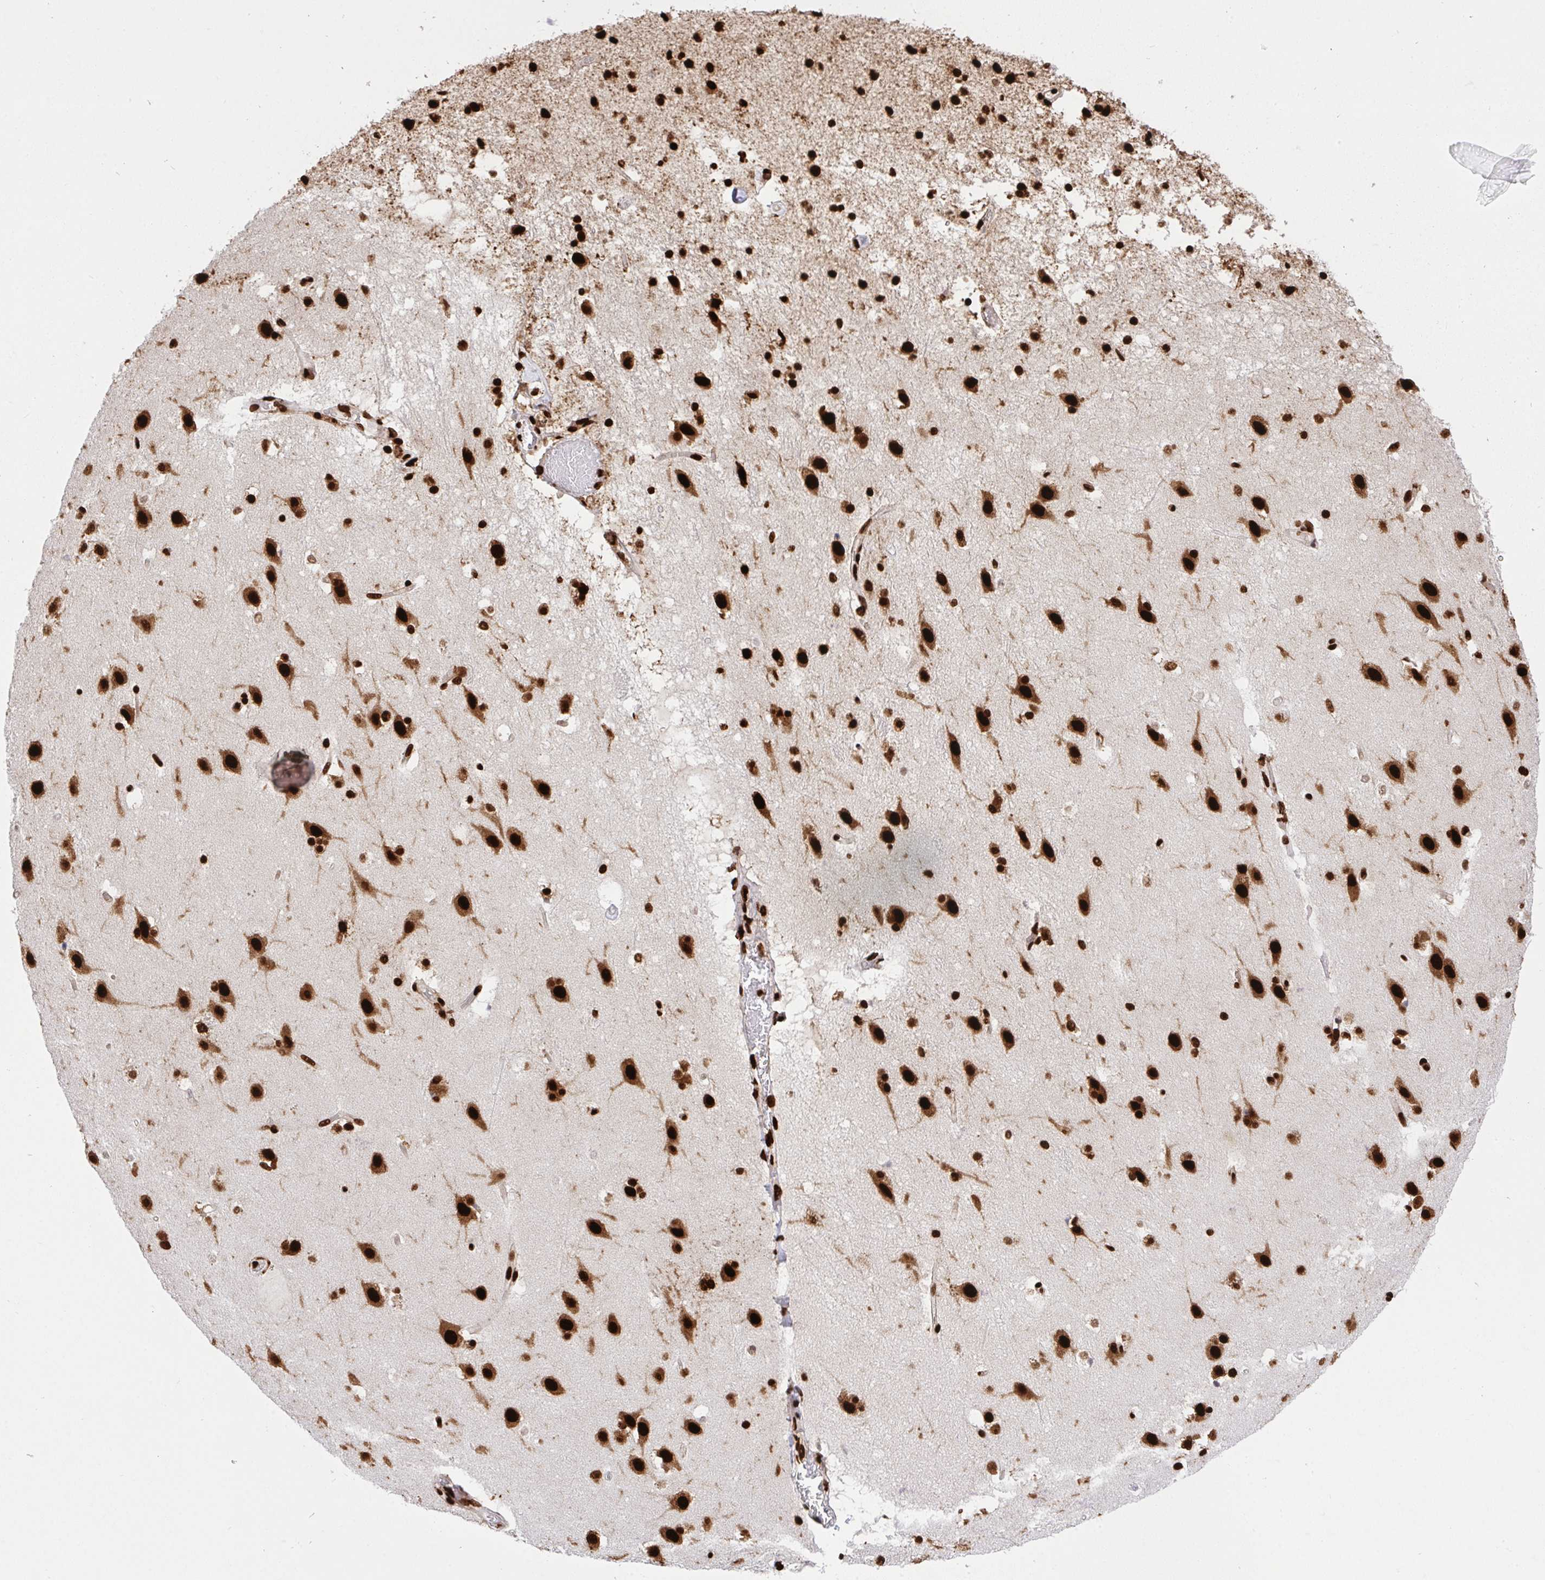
{"staining": {"intensity": "strong", "quantity": ">75%", "location": "nuclear"}, "tissue": "caudate", "cell_type": "Glial cells", "image_type": "normal", "snomed": [{"axis": "morphology", "description": "Normal tissue, NOS"}, {"axis": "topography", "description": "Lateral ventricle wall"}], "caption": "This is an image of immunohistochemistry staining of normal caudate, which shows strong staining in the nuclear of glial cells.", "gene": "HNRNPL", "patient": {"sex": "male", "age": 37}}